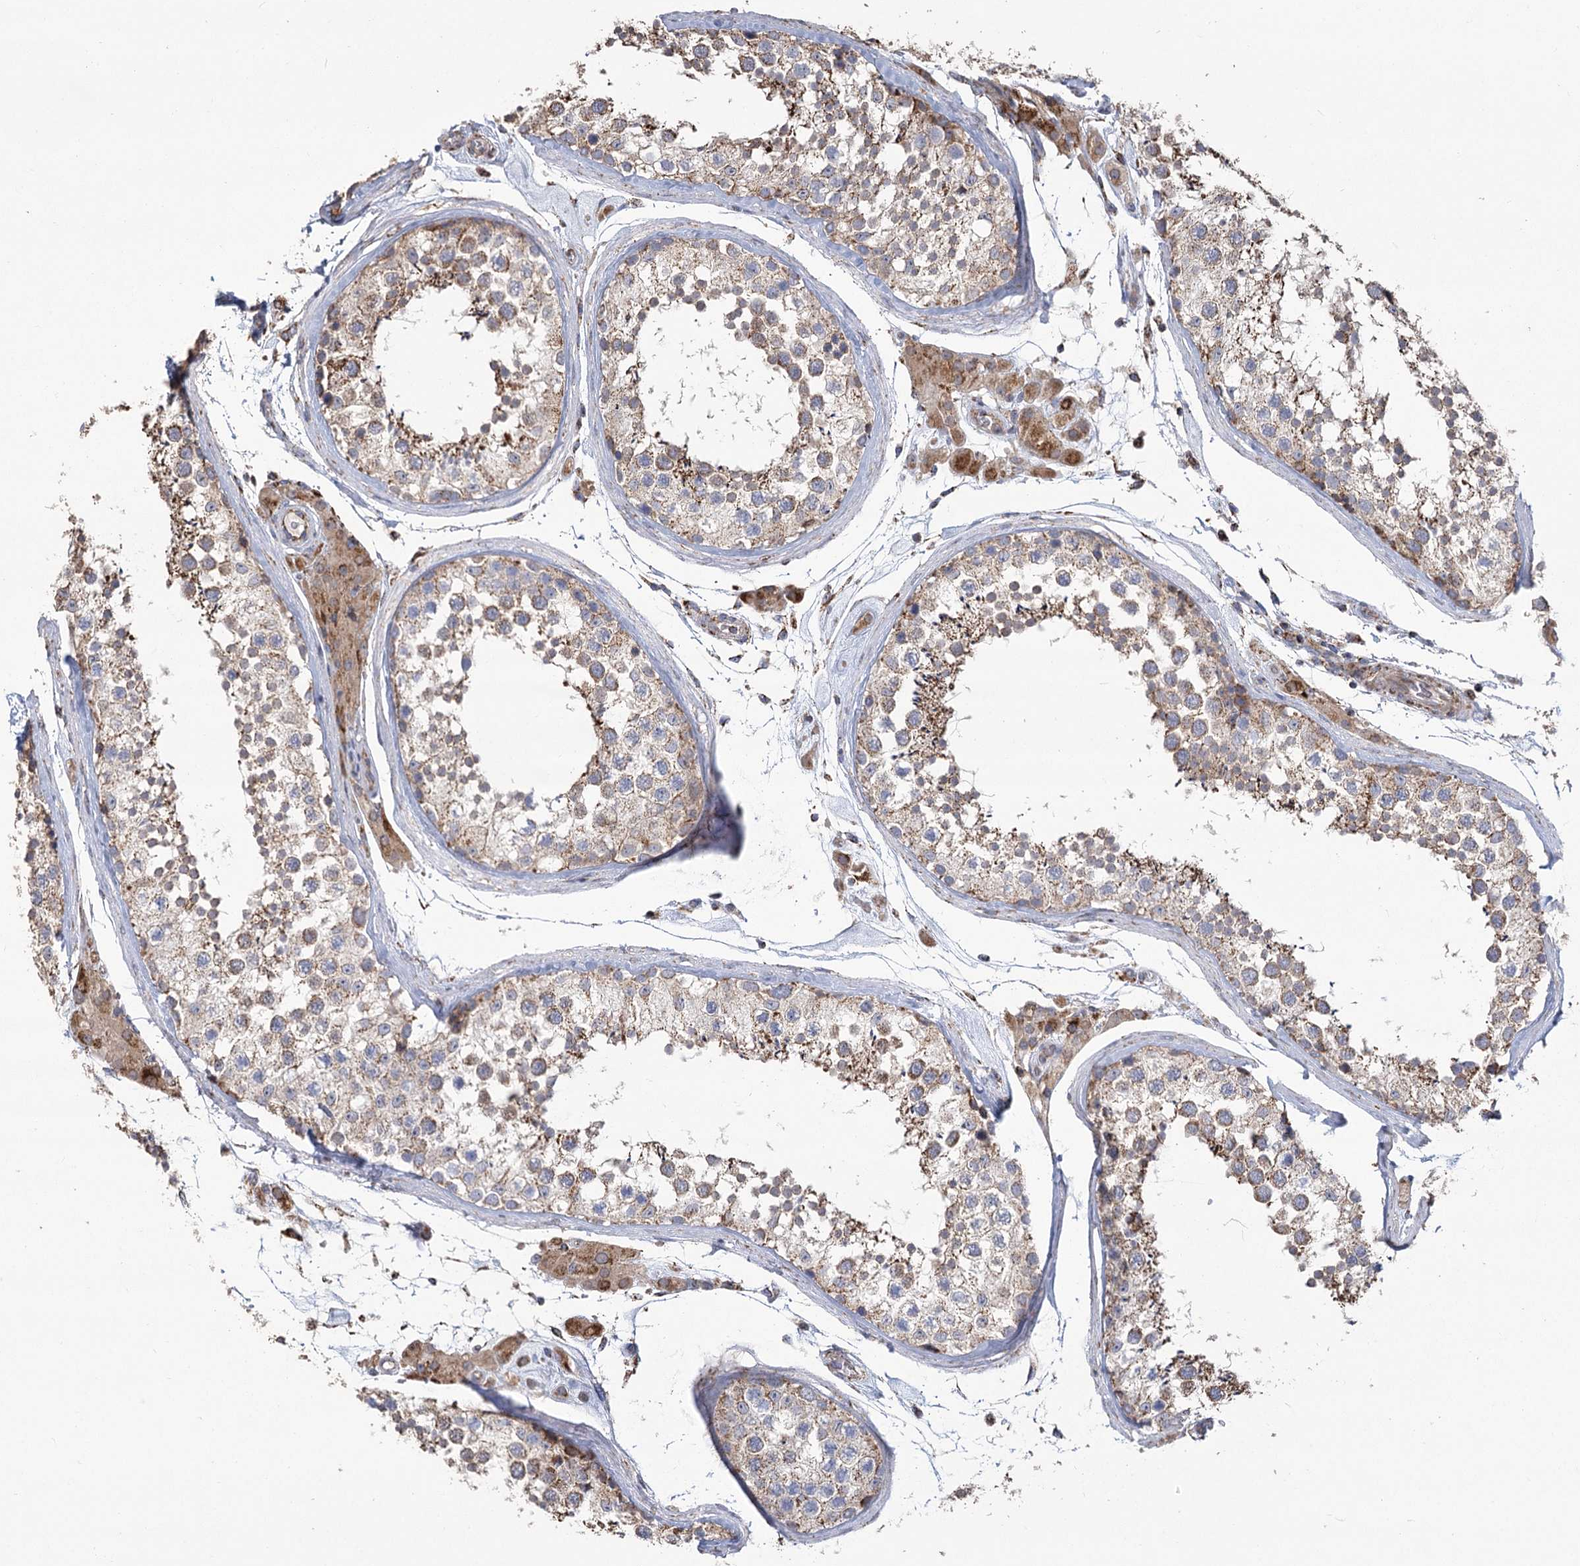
{"staining": {"intensity": "moderate", "quantity": ">75%", "location": "cytoplasmic/membranous"}, "tissue": "testis", "cell_type": "Cells in seminiferous ducts", "image_type": "normal", "snomed": [{"axis": "morphology", "description": "Normal tissue, NOS"}, {"axis": "topography", "description": "Testis"}], "caption": "Immunohistochemical staining of normal testis reveals moderate cytoplasmic/membranous protein positivity in approximately >75% of cells in seminiferous ducts. (DAB (3,3'-diaminobenzidine) IHC, brown staining for protein, blue staining for nuclei).", "gene": "RANBP3L", "patient": {"sex": "male", "age": 46}}